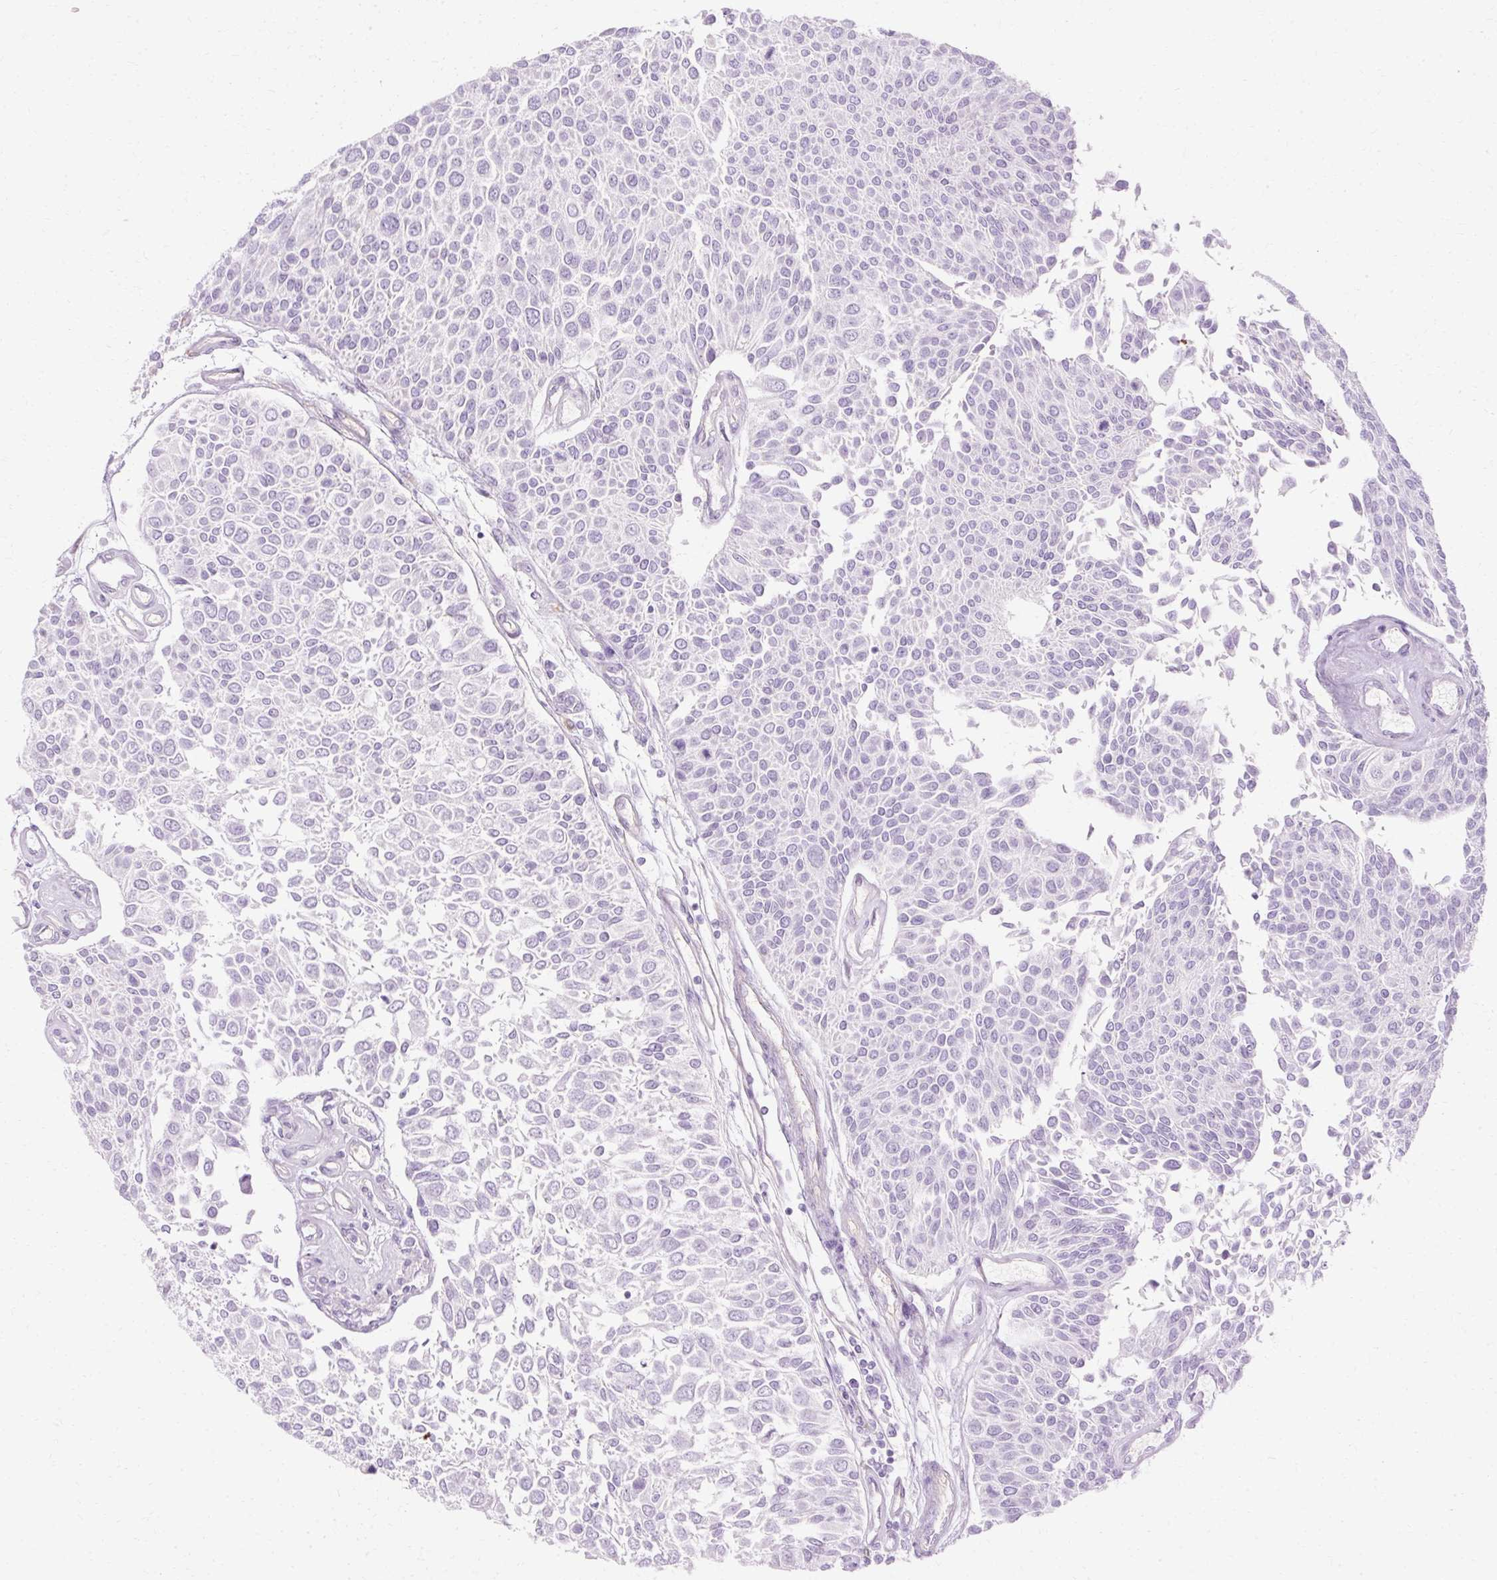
{"staining": {"intensity": "negative", "quantity": "none", "location": "none"}, "tissue": "urothelial cancer", "cell_type": "Tumor cells", "image_type": "cancer", "snomed": [{"axis": "morphology", "description": "Urothelial carcinoma, NOS"}, {"axis": "topography", "description": "Urinary bladder"}], "caption": "This is a image of IHC staining of transitional cell carcinoma, which shows no expression in tumor cells. Nuclei are stained in blue.", "gene": "HSD11B1", "patient": {"sex": "male", "age": 55}}